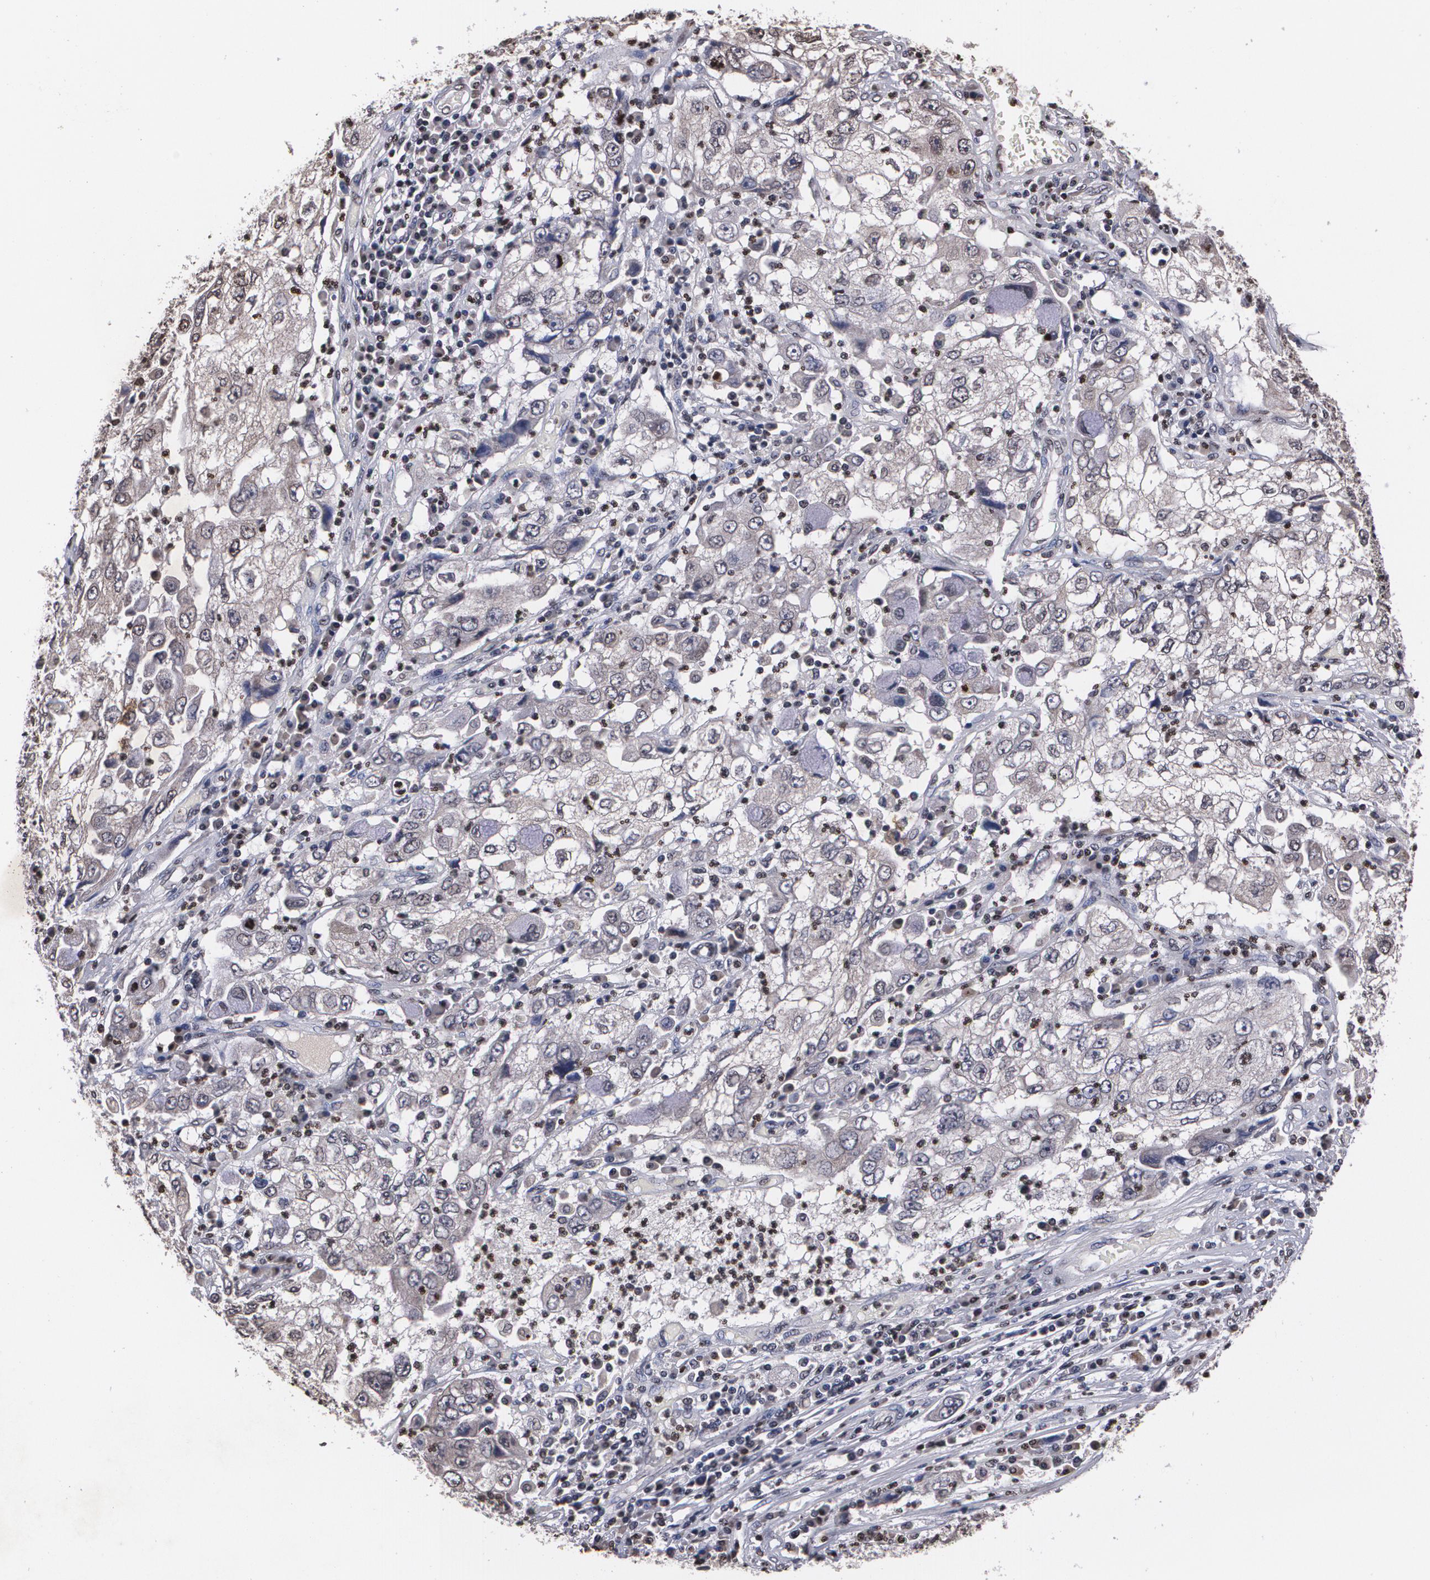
{"staining": {"intensity": "negative", "quantity": "none", "location": "none"}, "tissue": "cervical cancer", "cell_type": "Tumor cells", "image_type": "cancer", "snomed": [{"axis": "morphology", "description": "Squamous cell carcinoma, NOS"}, {"axis": "topography", "description": "Cervix"}], "caption": "Cervical cancer was stained to show a protein in brown. There is no significant staining in tumor cells.", "gene": "MVP", "patient": {"sex": "female", "age": 36}}